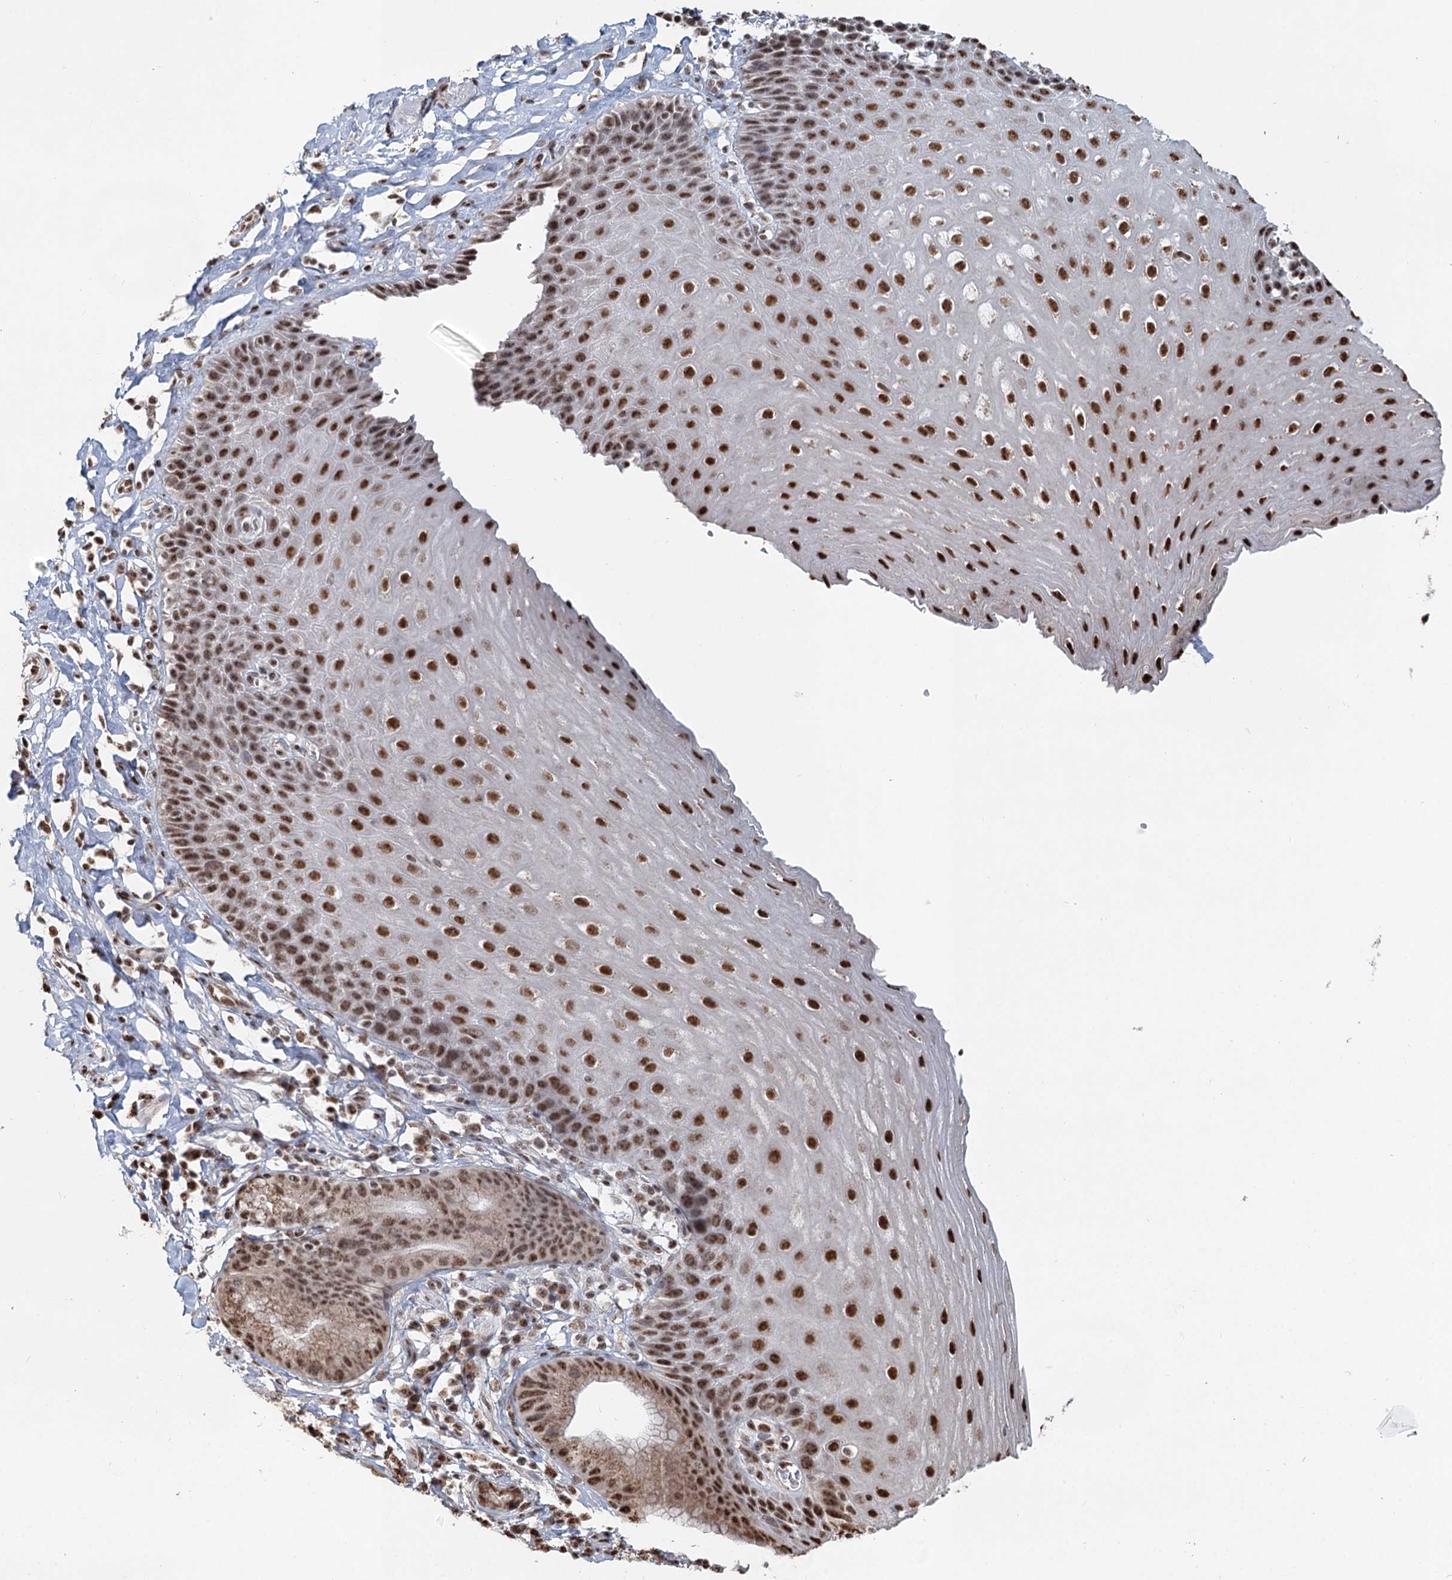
{"staining": {"intensity": "strong", "quantity": "25%-75%", "location": "nuclear"}, "tissue": "esophagus", "cell_type": "Squamous epithelial cells", "image_type": "normal", "snomed": [{"axis": "morphology", "description": "Normal tissue, NOS"}, {"axis": "topography", "description": "Esophagus"}], "caption": "DAB (3,3'-diaminobenzidine) immunohistochemical staining of normal human esophagus shows strong nuclear protein staining in approximately 25%-75% of squamous epithelial cells.", "gene": "GPALPP1", "patient": {"sex": "female", "age": 61}}